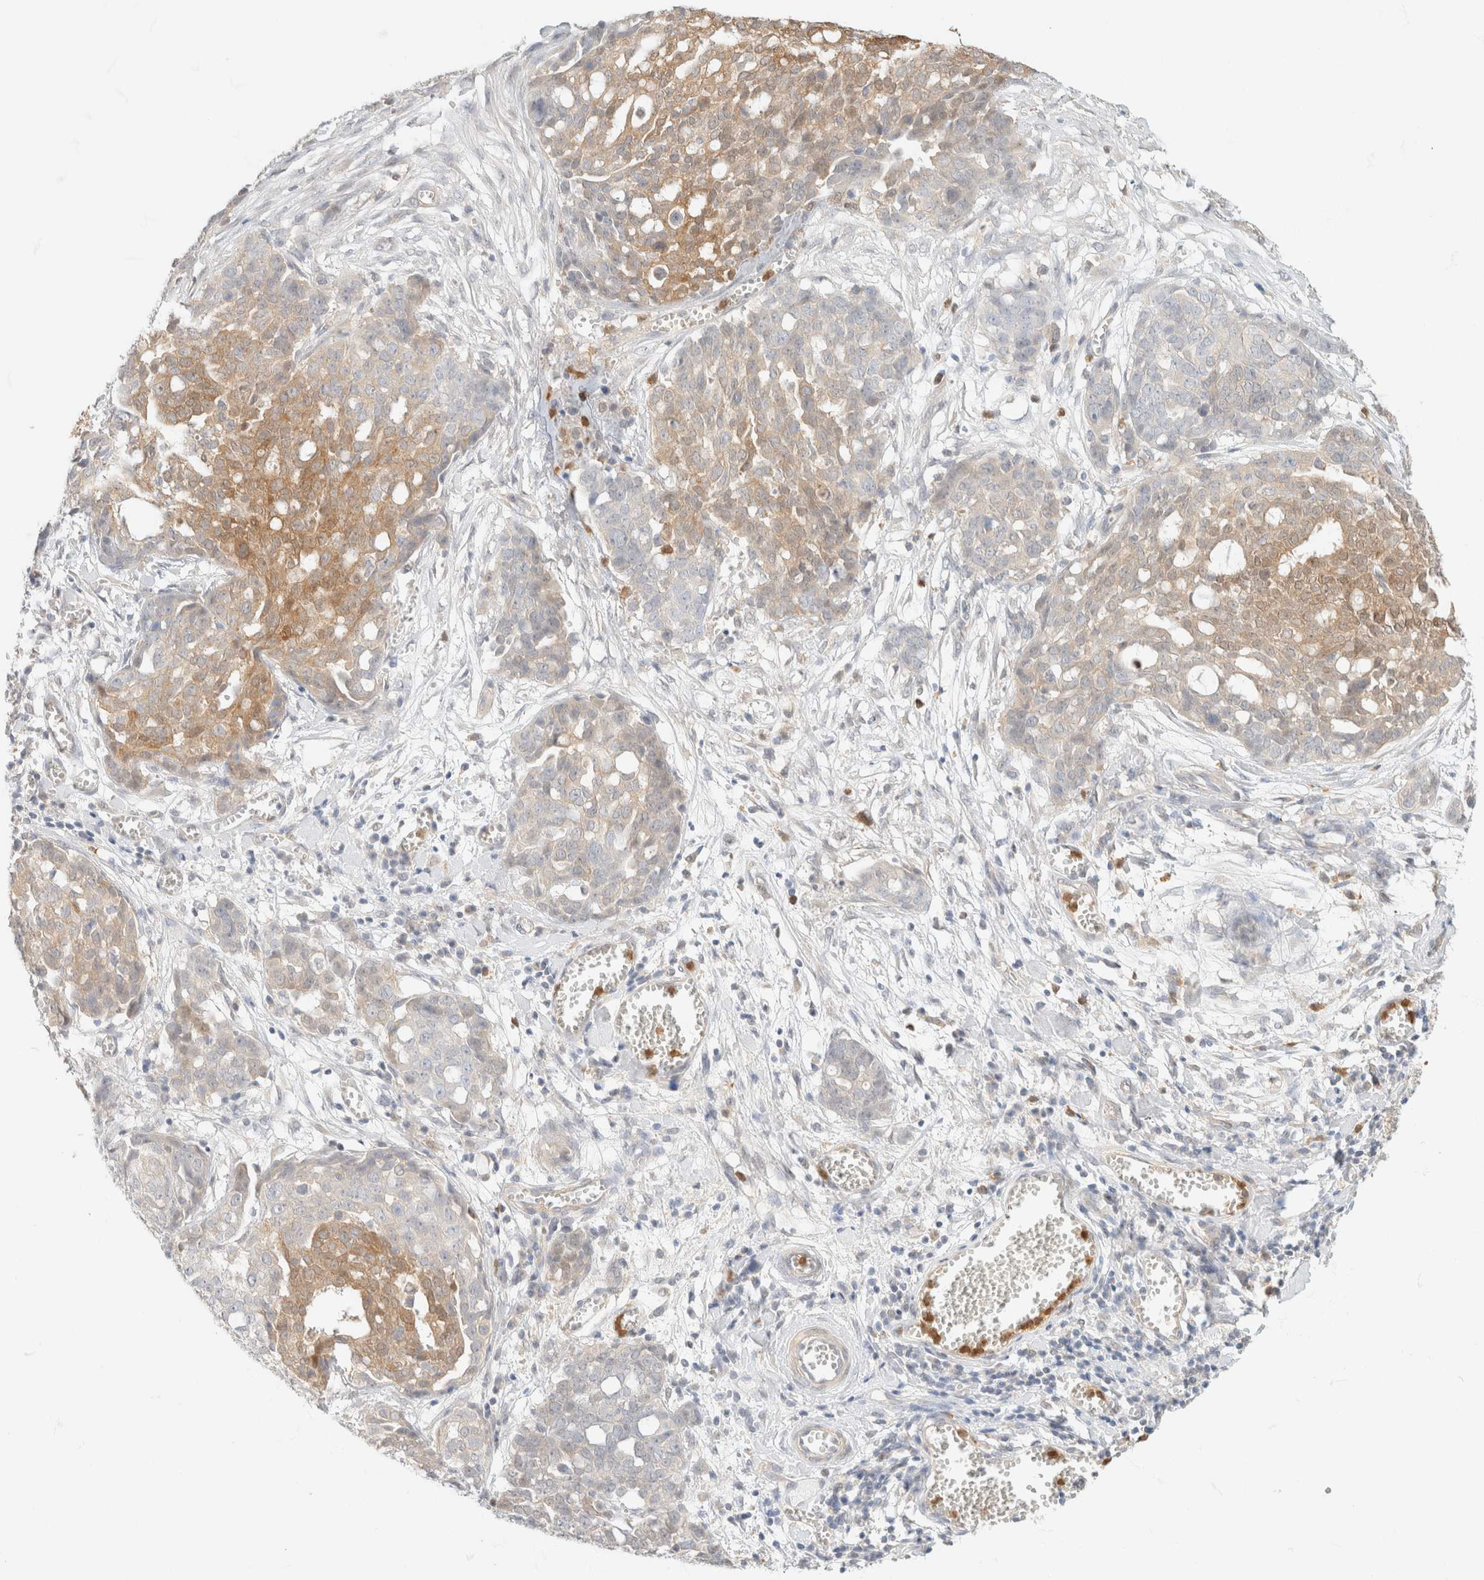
{"staining": {"intensity": "moderate", "quantity": "25%-75%", "location": "cytoplasmic/membranous"}, "tissue": "ovarian cancer", "cell_type": "Tumor cells", "image_type": "cancer", "snomed": [{"axis": "morphology", "description": "Cystadenocarcinoma, serous, NOS"}, {"axis": "topography", "description": "Soft tissue"}, {"axis": "topography", "description": "Ovary"}], "caption": "IHC staining of ovarian cancer, which demonstrates medium levels of moderate cytoplasmic/membranous staining in about 25%-75% of tumor cells indicating moderate cytoplasmic/membranous protein expression. The staining was performed using DAB (3,3'-diaminobenzidine) (brown) for protein detection and nuclei were counterstained in hematoxylin (blue).", "gene": "GPI", "patient": {"sex": "female", "age": 57}}